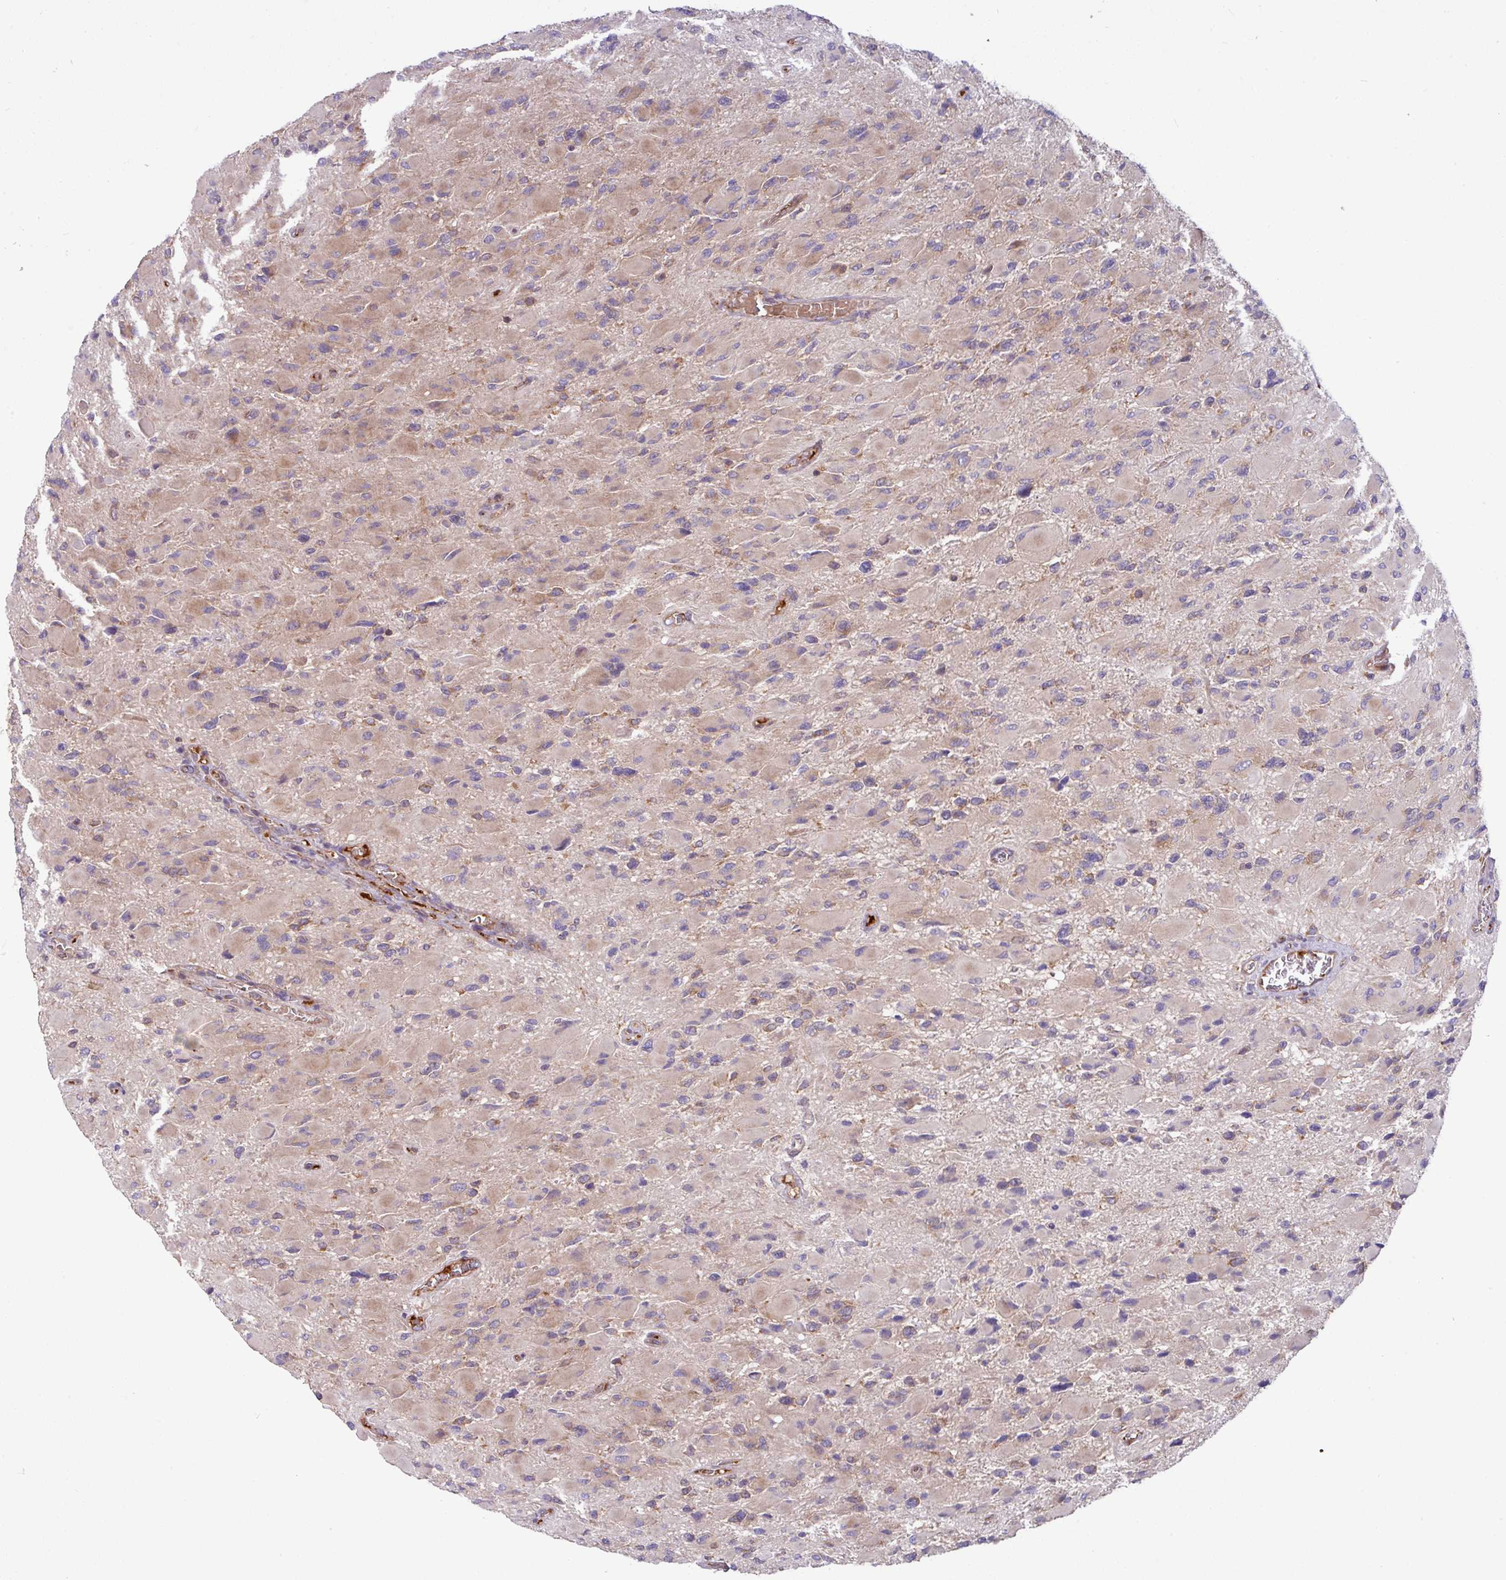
{"staining": {"intensity": "weak", "quantity": "<25%", "location": "cytoplasmic/membranous"}, "tissue": "glioma", "cell_type": "Tumor cells", "image_type": "cancer", "snomed": [{"axis": "morphology", "description": "Glioma, malignant, High grade"}, {"axis": "topography", "description": "Cerebral cortex"}], "caption": "The histopathology image displays no staining of tumor cells in malignant glioma (high-grade).", "gene": "LSM12", "patient": {"sex": "female", "age": 36}}